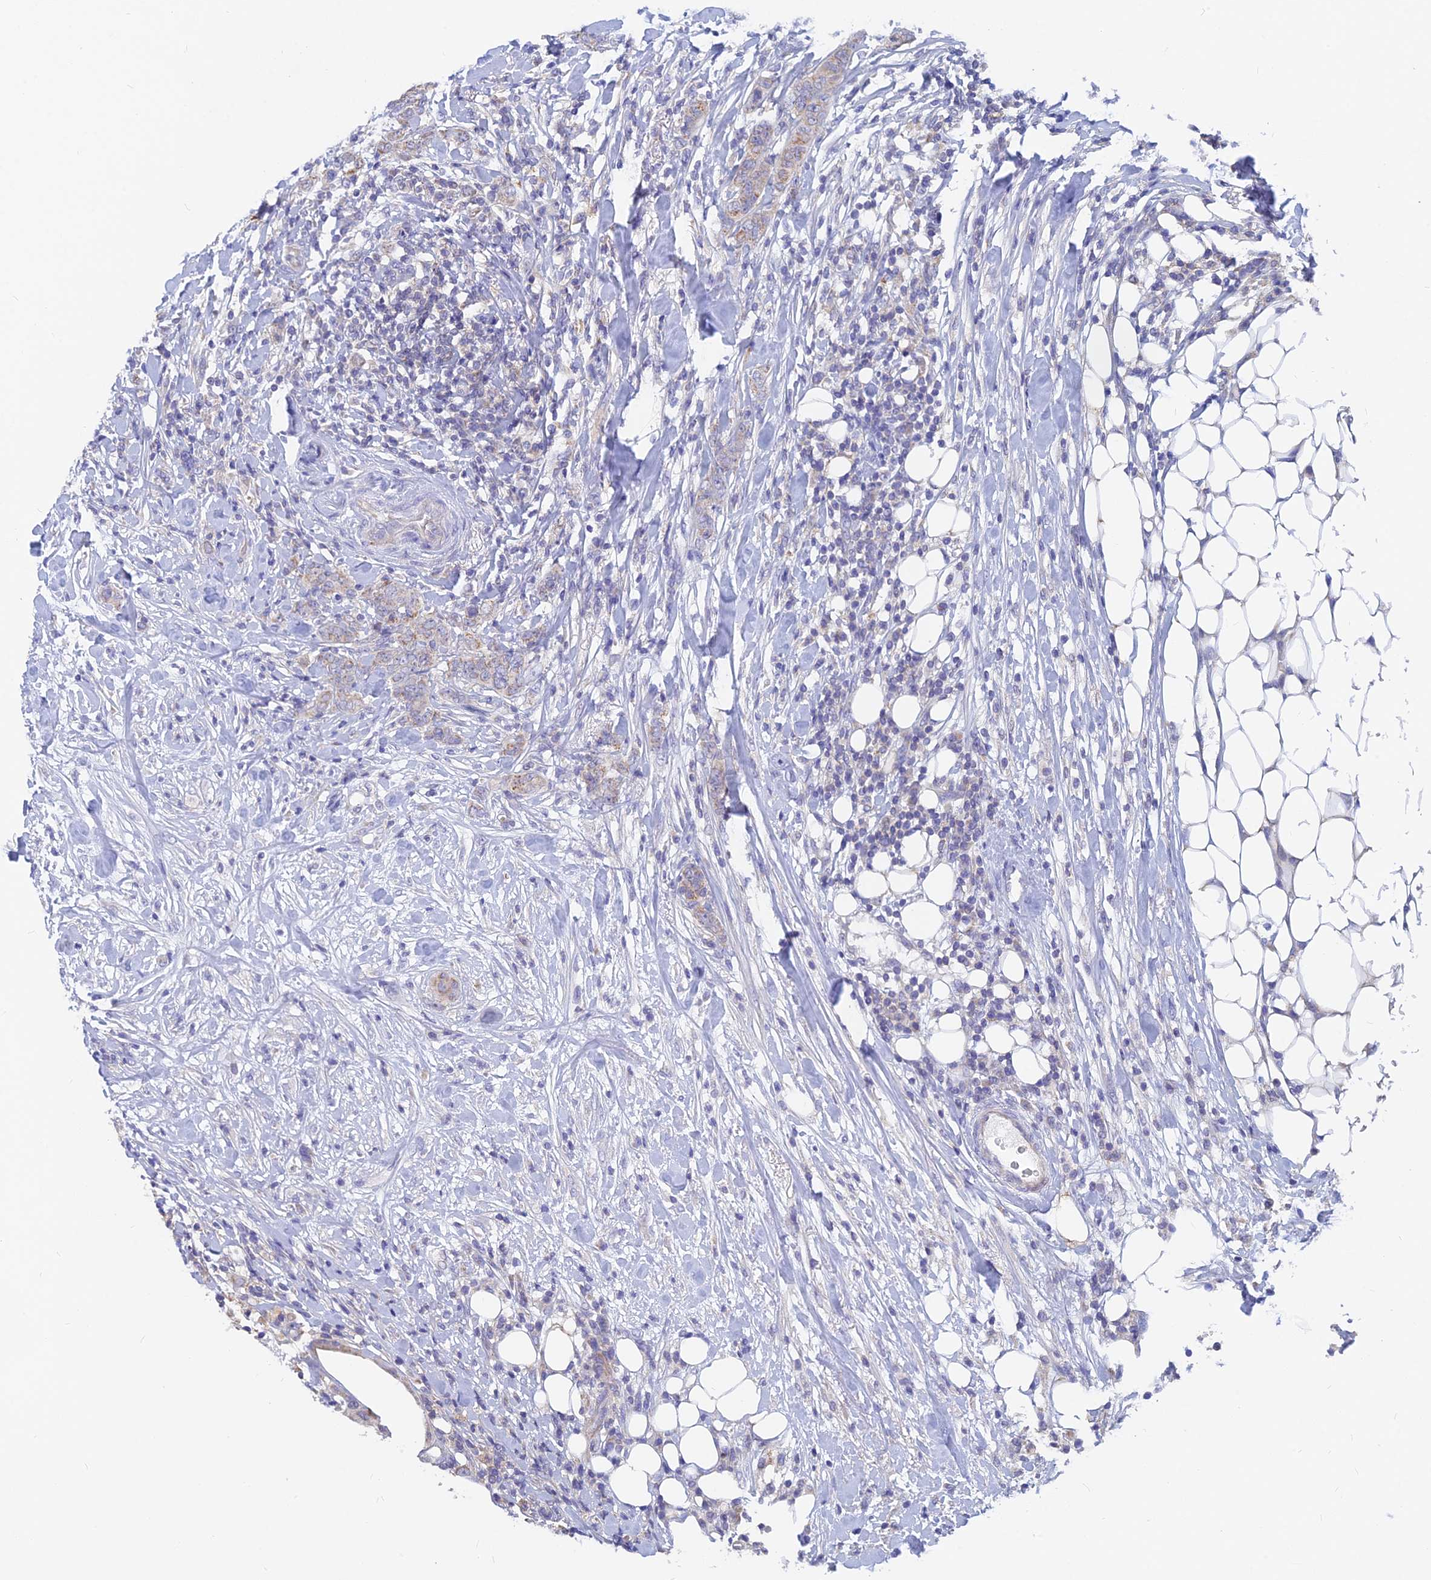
{"staining": {"intensity": "weak", "quantity": ">75%", "location": "cytoplasmic/membranous"}, "tissue": "breast cancer", "cell_type": "Tumor cells", "image_type": "cancer", "snomed": [{"axis": "morphology", "description": "Duct carcinoma"}, {"axis": "topography", "description": "Breast"}], "caption": "Breast cancer was stained to show a protein in brown. There is low levels of weak cytoplasmic/membranous staining in about >75% of tumor cells.", "gene": "CACNA1B", "patient": {"sex": "female", "age": 40}}